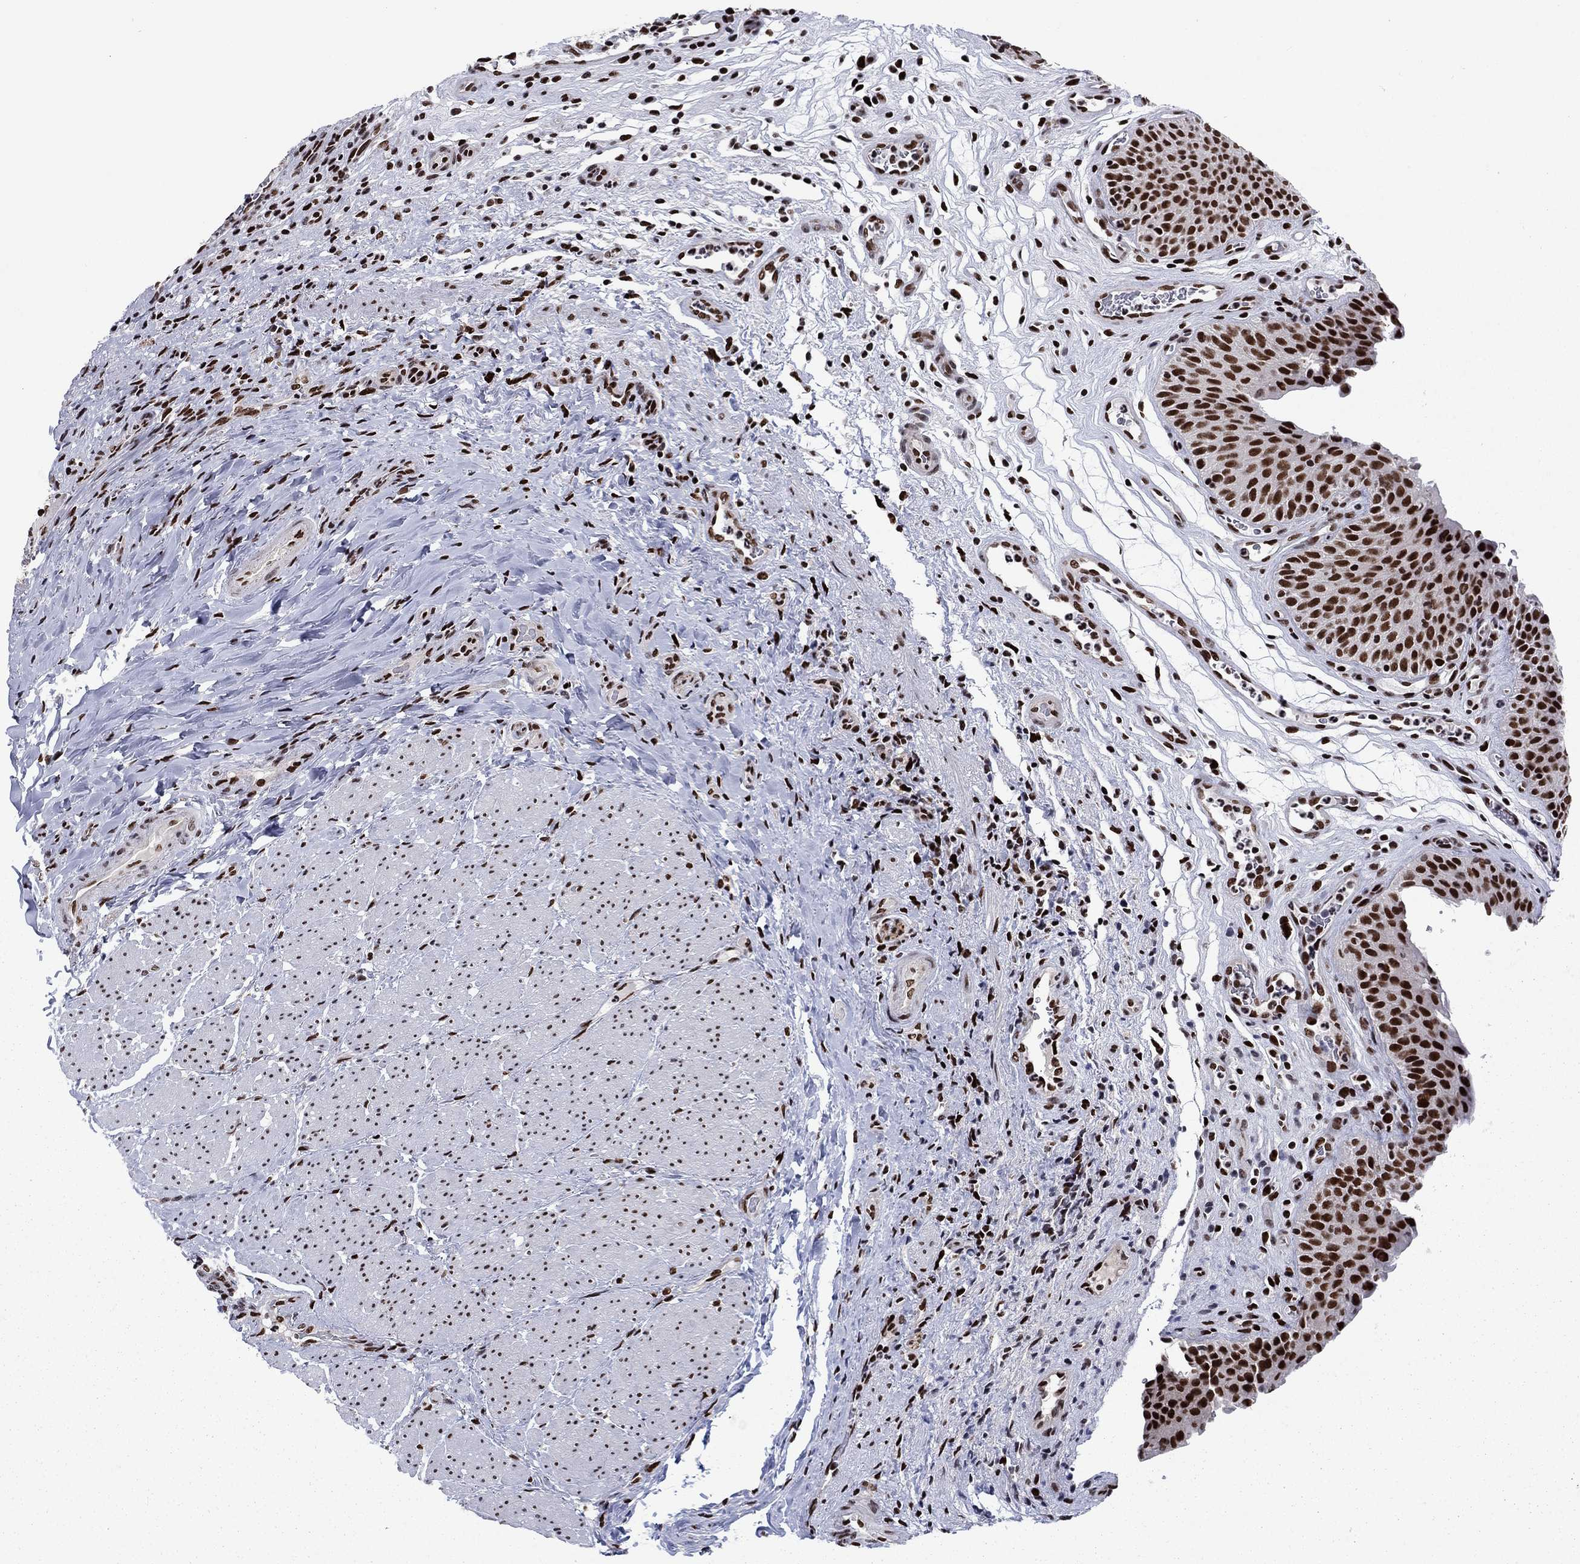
{"staining": {"intensity": "strong", "quantity": ">75%", "location": "nuclear"}, "tissue": "urinary bladder", "cell_type": "Urothelial cells", "image_type": "normal", "snomed": [{"axis": "morphology", "description": "Normal tissue, NOS"}, {"axis": "topography", "description": "Urinary bladder"}], "caption": "A high amount of strong nuclear positivity is present in about >75% of urothelial cells in normal urinary bladder.", "gene": "RPRD1B", "patient": {"sex": "male", "age": 66}}